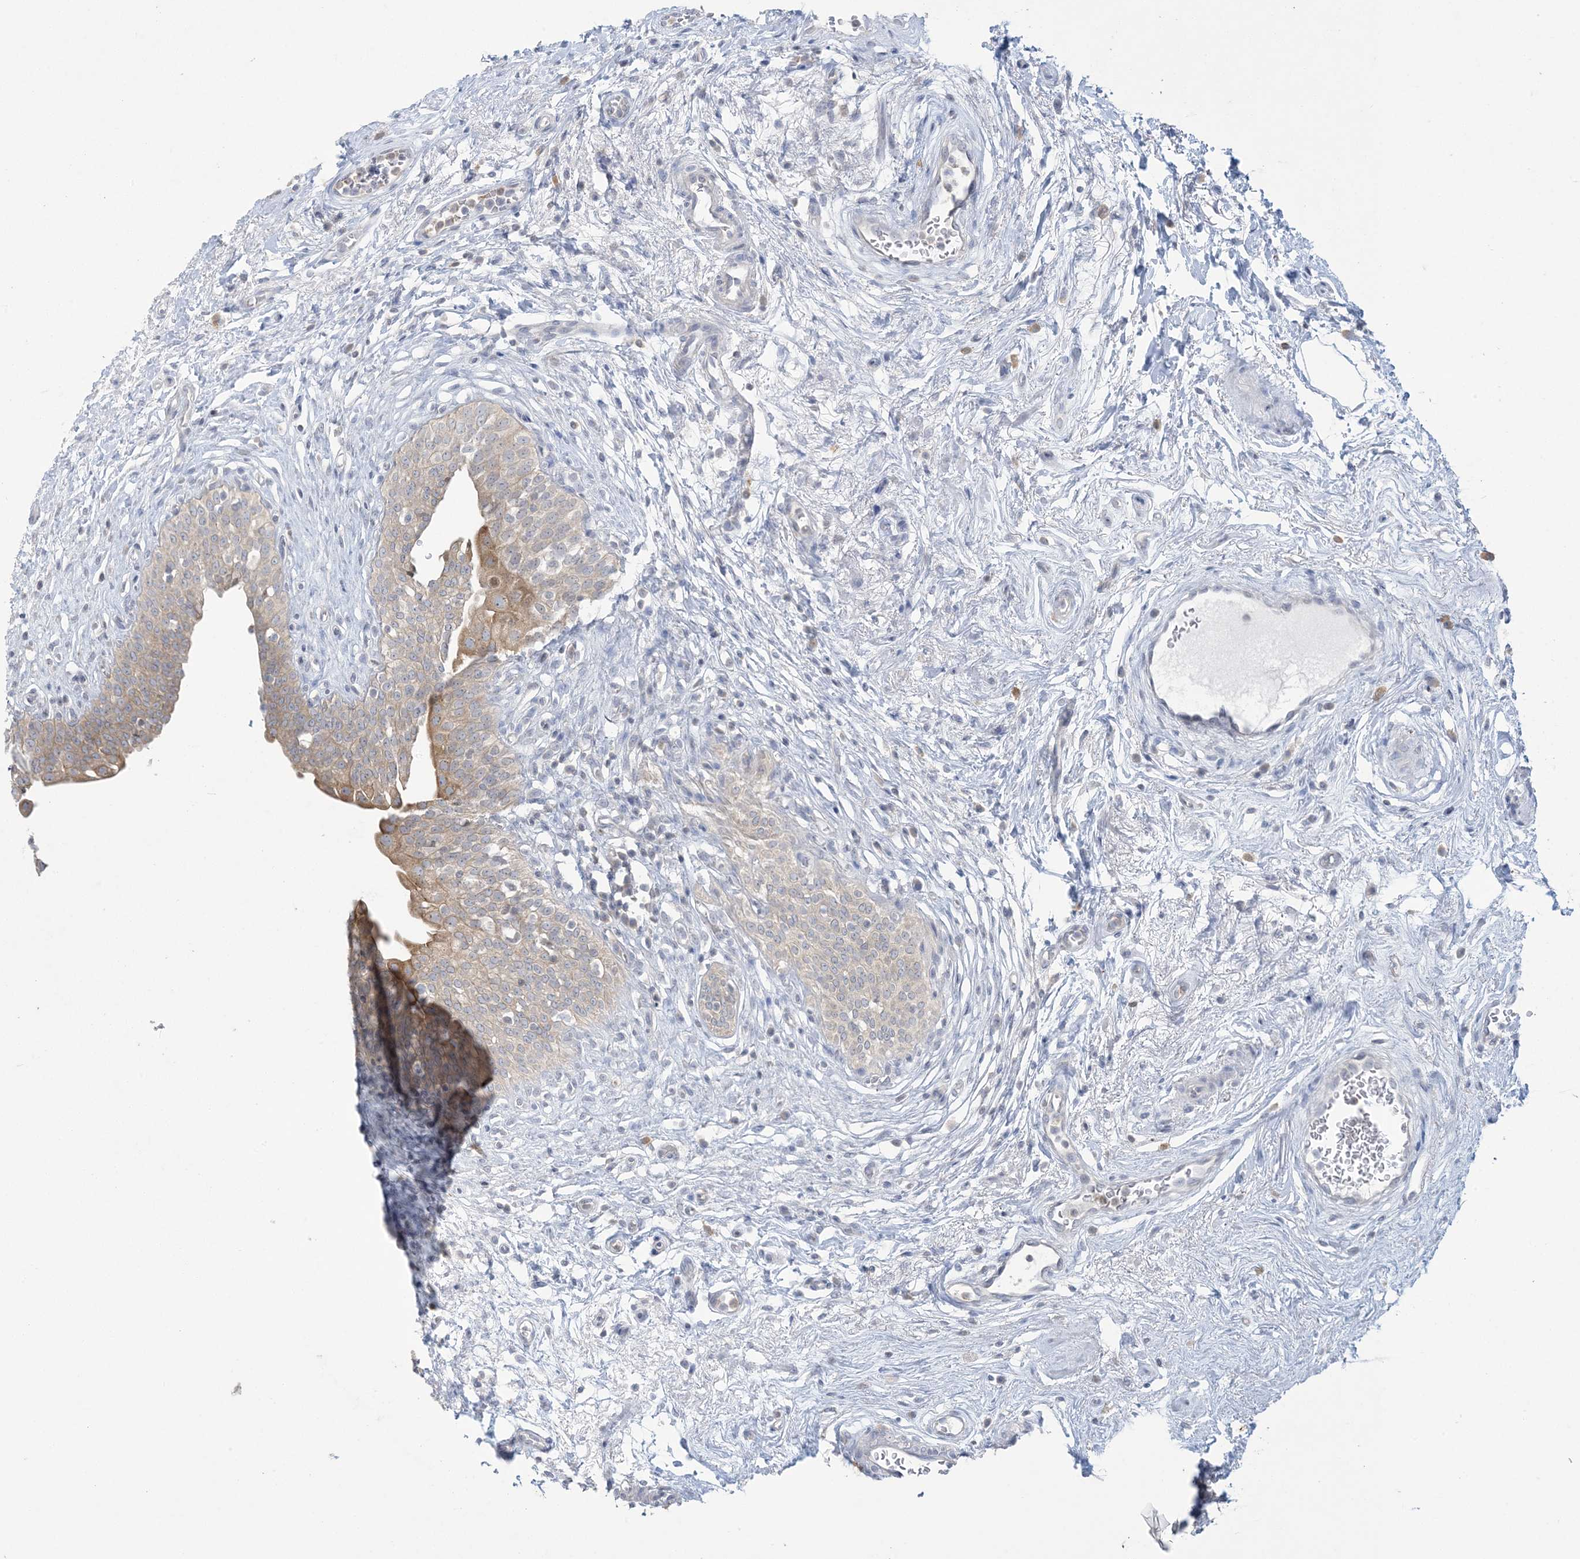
{"staining": {"intensity": "weak", "quantity": "25%-75%", "location": "cytoplasmic/membranous"}, "tissue": "urinary bladder", "cell_type": "Urothelial cells", "image_type": "normal", "snomed": [{"axis": "morphology", "description": "Normal tissue, NOS"}, {"axis": "topography", "description": "Urinary bladder"}], "caption": "IHC micrograph of benign urinary bladder stained for a protein (brown), which reveals low levels of weak cytoplasmic/membranous staining in about 25%-75% of urothelial cells.", "gene": "KIF3A", "patient": {"sex": "male", "age": 83}}